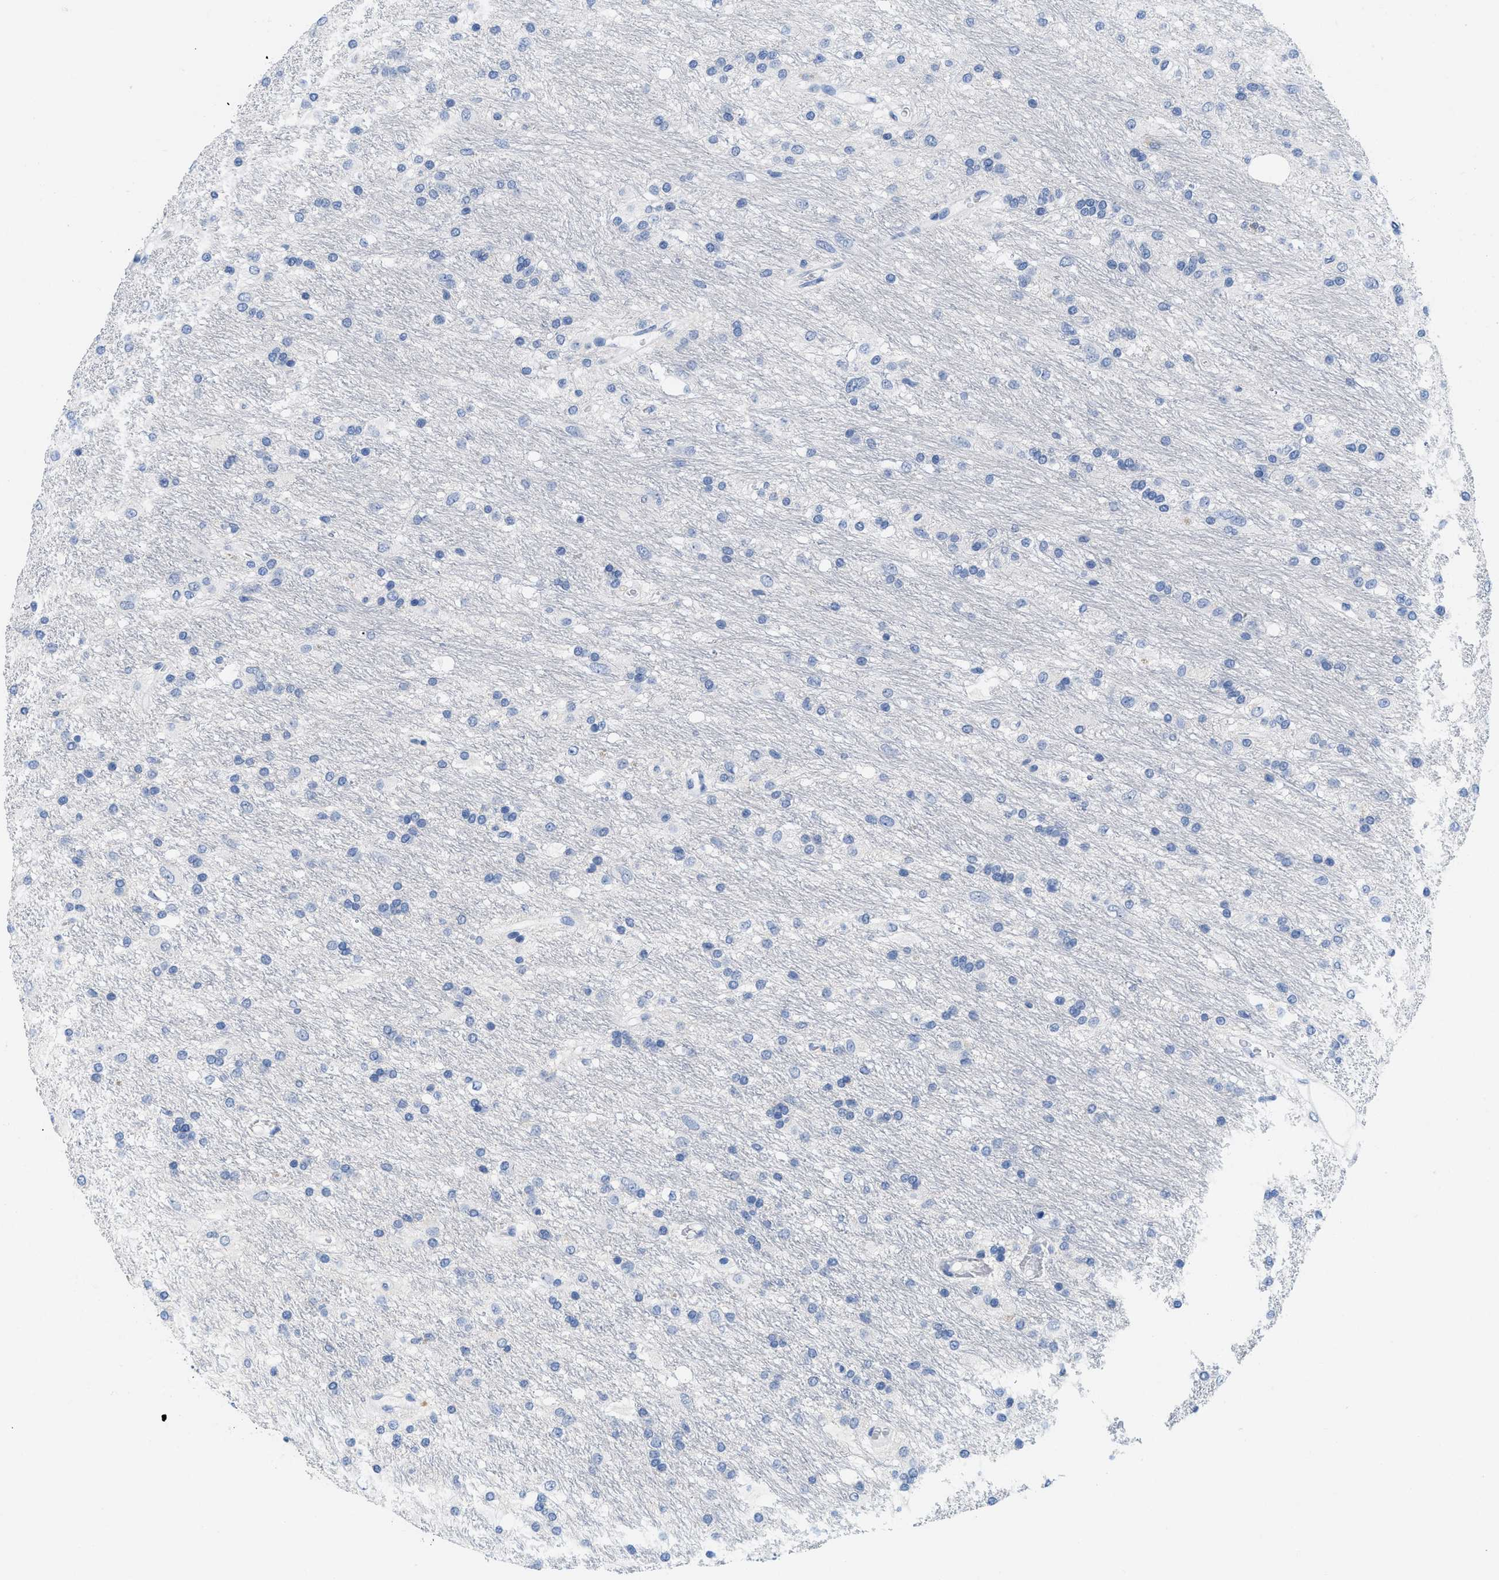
{"staining": {"intensity": "negative", "quantity": "none", "location": "none"}, "tissue": "glioma", "cell_type": "Tumor cells", "image_type": "cancer", "snomed": [{"axis": "morphology", "description": "Glioma, malignant, Low grade"}, {"axis": "topography", "description": "Brain"}], "caption": "Low-grade glioma (malignant) was stained to show a protein in brown. There is no significant expression in tumor cells.", "gene": "CR1", "patient": {"sex": "male", "age": 77}}